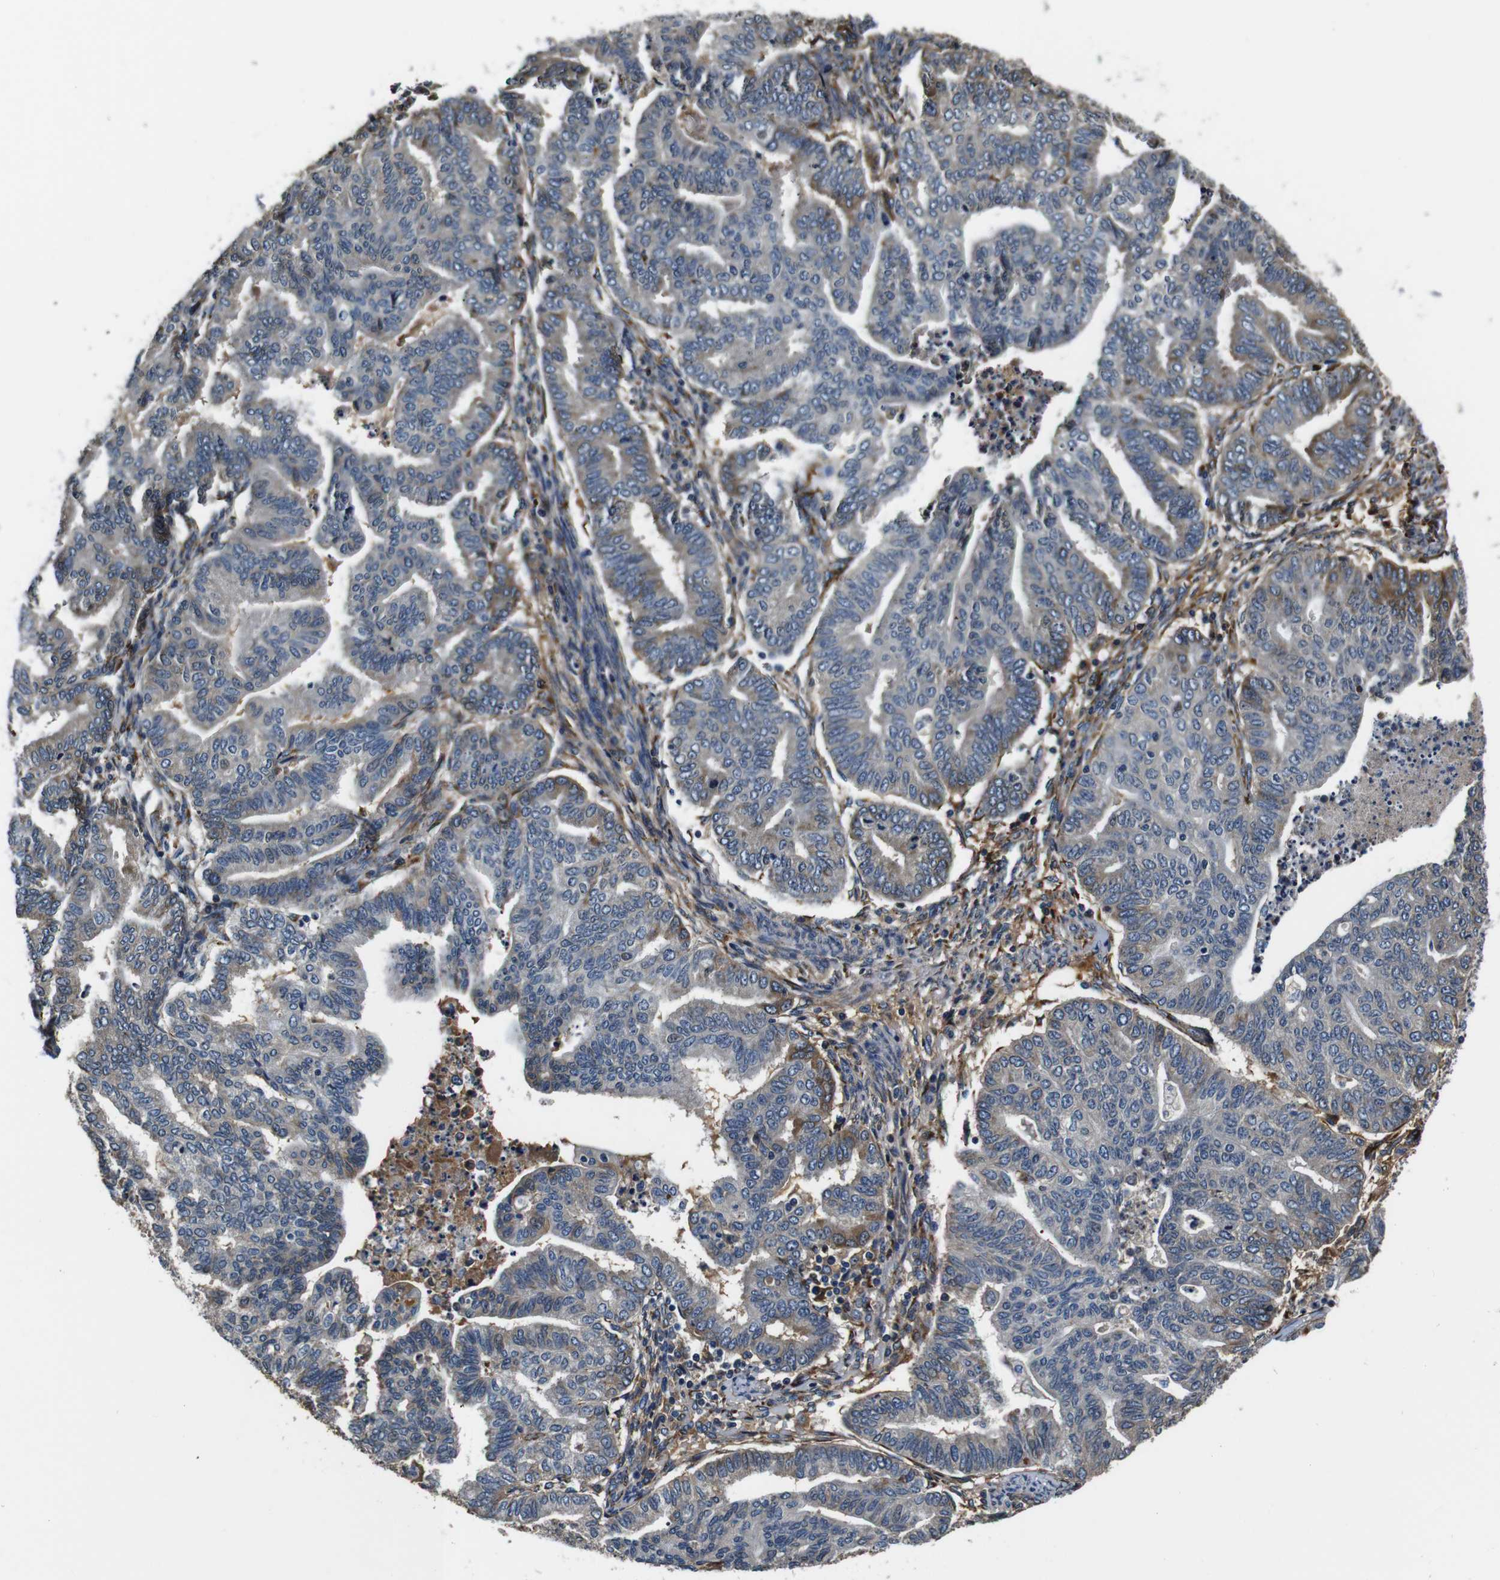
{"staining": {"intensity": "moderate", "quantity": "<25%", "location": "cytoplasmic/membranous"}, "tissue": "endometrial cancer", "cell_type": "Tumor cells", "image_type": "cancer", "snomed": [{"axis": "morphology", "description": "Adenocarcinoma, NOS"}, {"axis": "topography", "description": "Endometrium"}], "caption": "This histopathology image shows immunohistochemistry staining of human endometrial adenocarcinoma, with low moderate cytoplasmic/membranous staining in approximately <25% of tumor cells.", "gene": "COL1A1", "patient": {"sex": "female", "age": 79}}